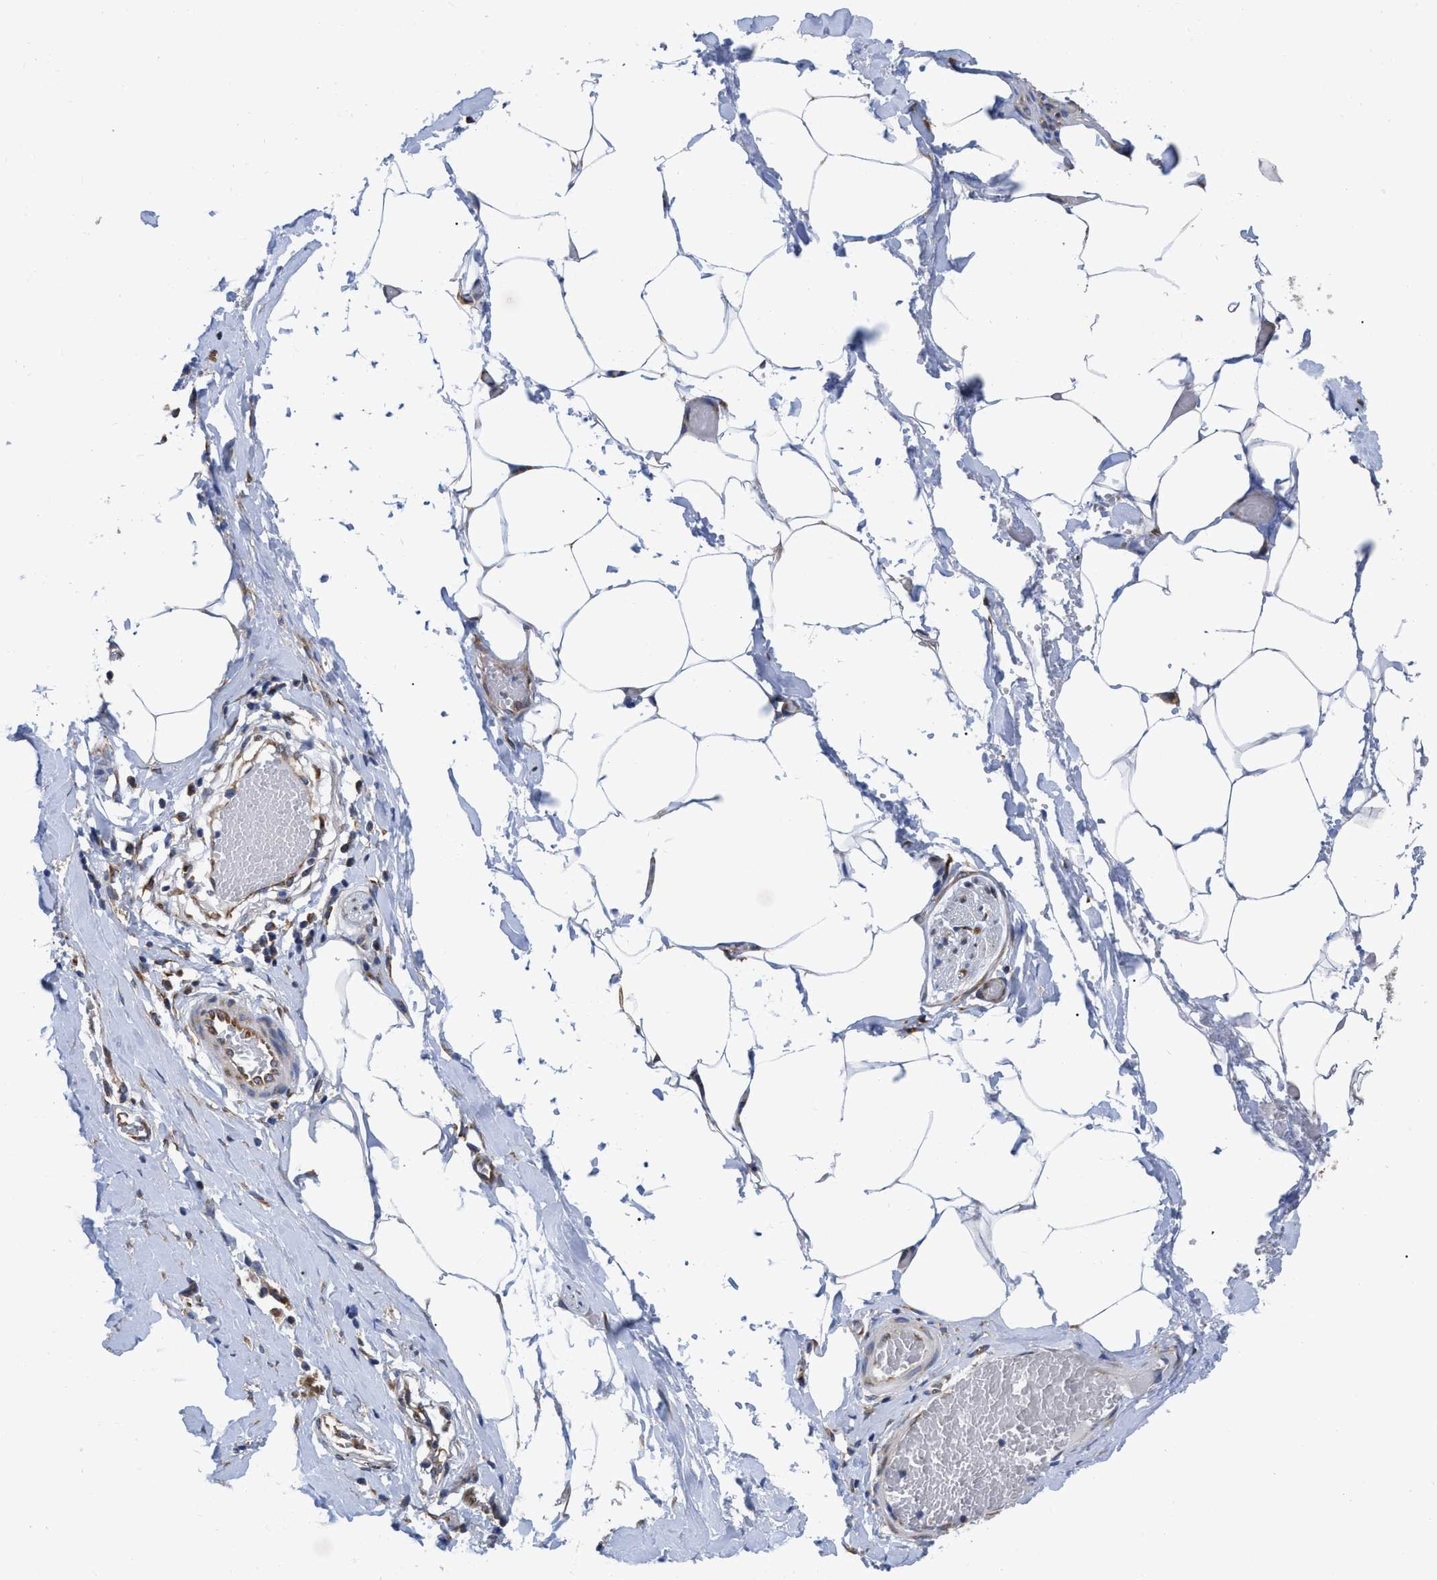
{"staining": {"intensity": "negative", "quantity": "none", "location": "none"}, "tissue": "adipose tissue", "cell_type": "Adipocytes", "image_type": "normal", "snomed": [{"axis": "morphology", "description": "Normal tissue, NOS"}, {"axis": "morphology", "description": "Adenocarcinoma, NOS"}, {"axis": "topography", "description": "Colon"}, {"axis": "topography", "description": "Peripheral nerve tissue"}], "caption": "Immunohistochemistry (IHC) image of normal adipose tissue stained for a protein (brown), which displays no positivity in adipocytes.", "gene": "FAM120A", "patient": {"sex": "male", "age": 14}}